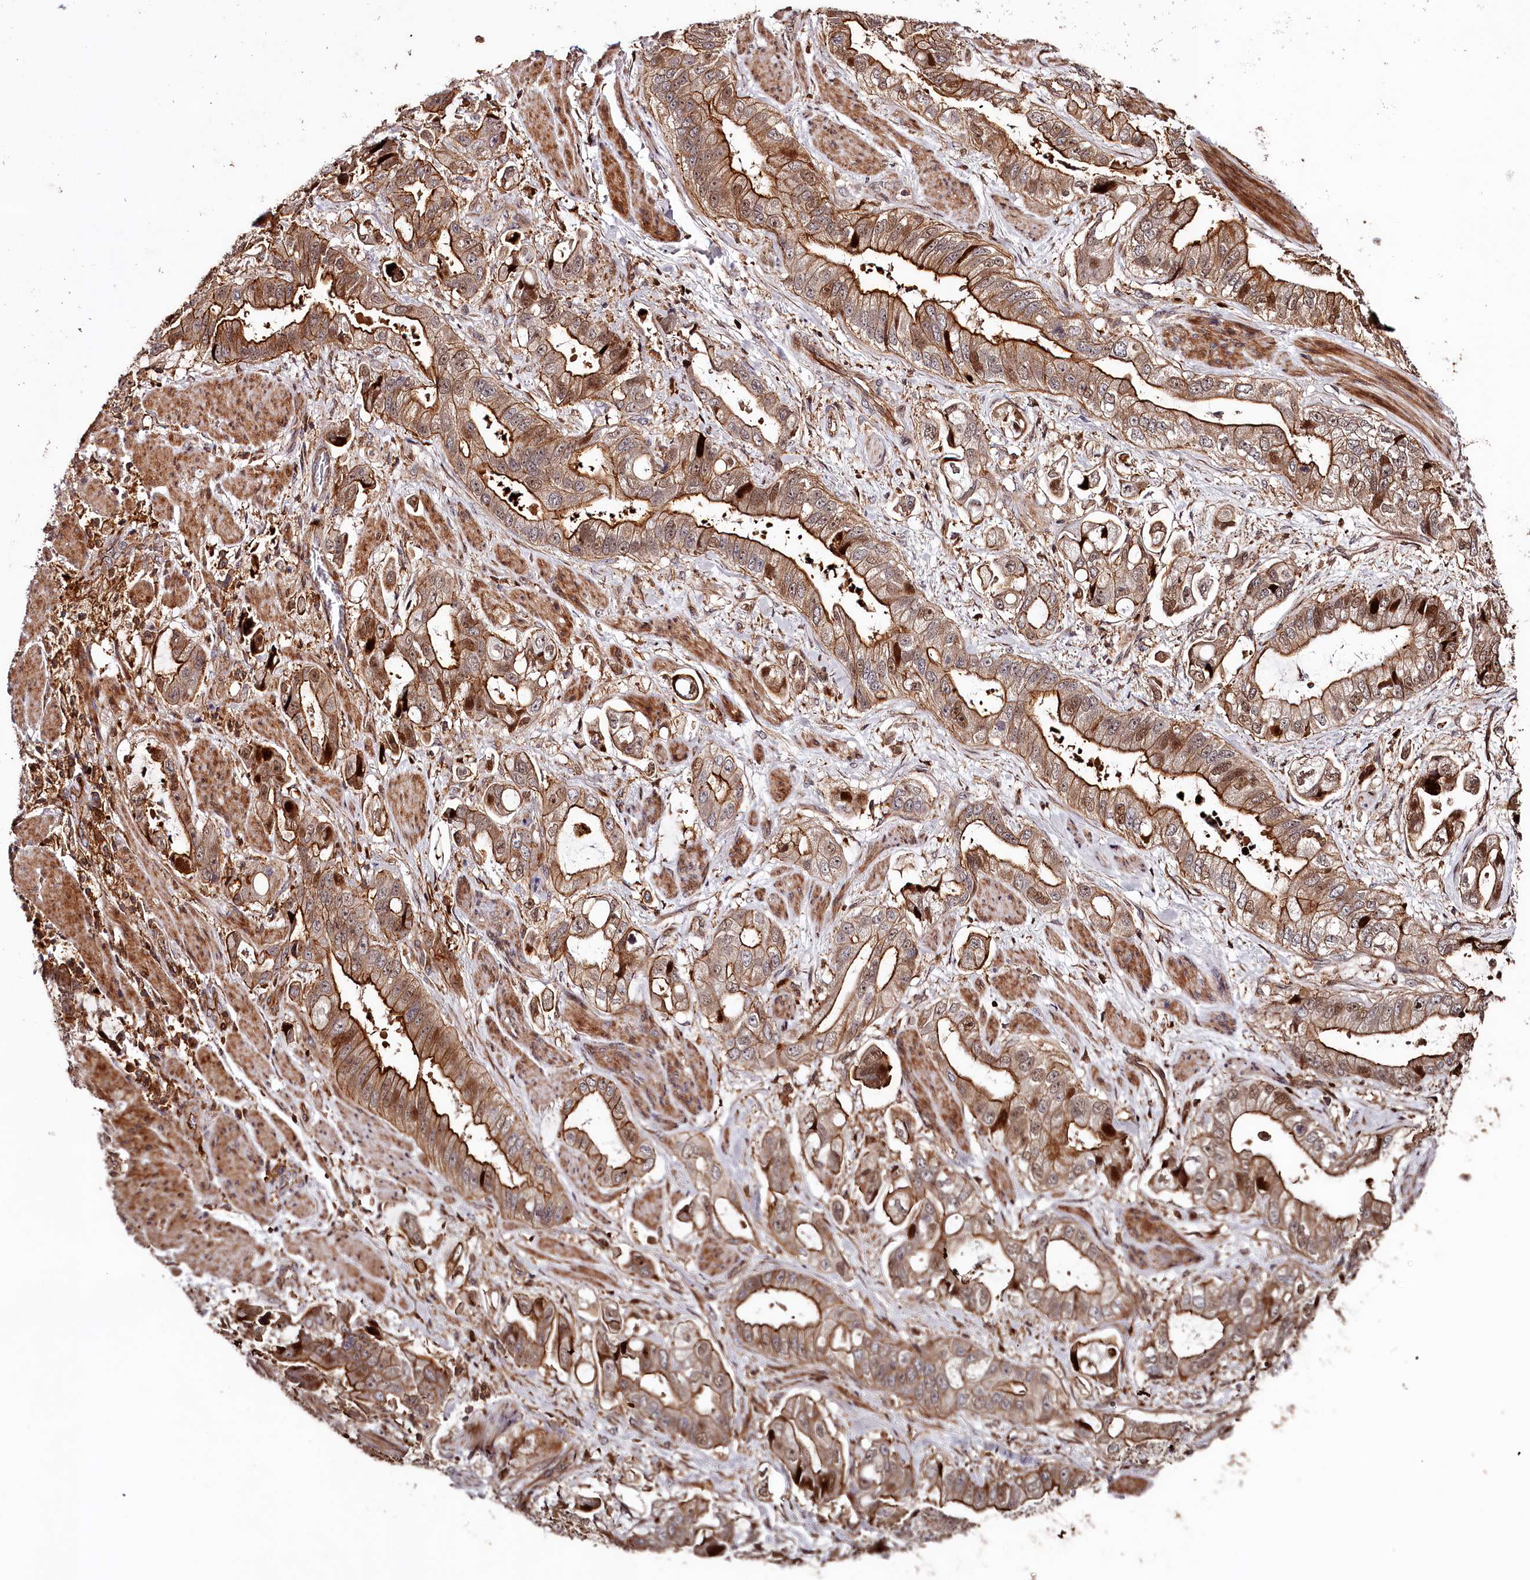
{"staining": {"intensity": "strong", "quantity": ">75%", "location": "cytoplasmic/membranous,nuclear"}, "tissue": "stomach cancer", "cell_type": "Tumor cells", "image_type": "cancer", "snomed": [{"axis": "morphology", "description": "Adenocarcinoma, NOS"}, {"axis": "topography", "description": "Stomach"}], "caption": "This micrograph exhibits stomach cancer (adenocarcinoma) stained with immunohistochemistry to label a protein in brown. The cytoplasmic/membranous and nuclear of tumor cells show strong positivity for the protein. Nuclei are counter-stained blue.", "gene": "KIF14", "patient": {"sex": "male", "age": 62}}